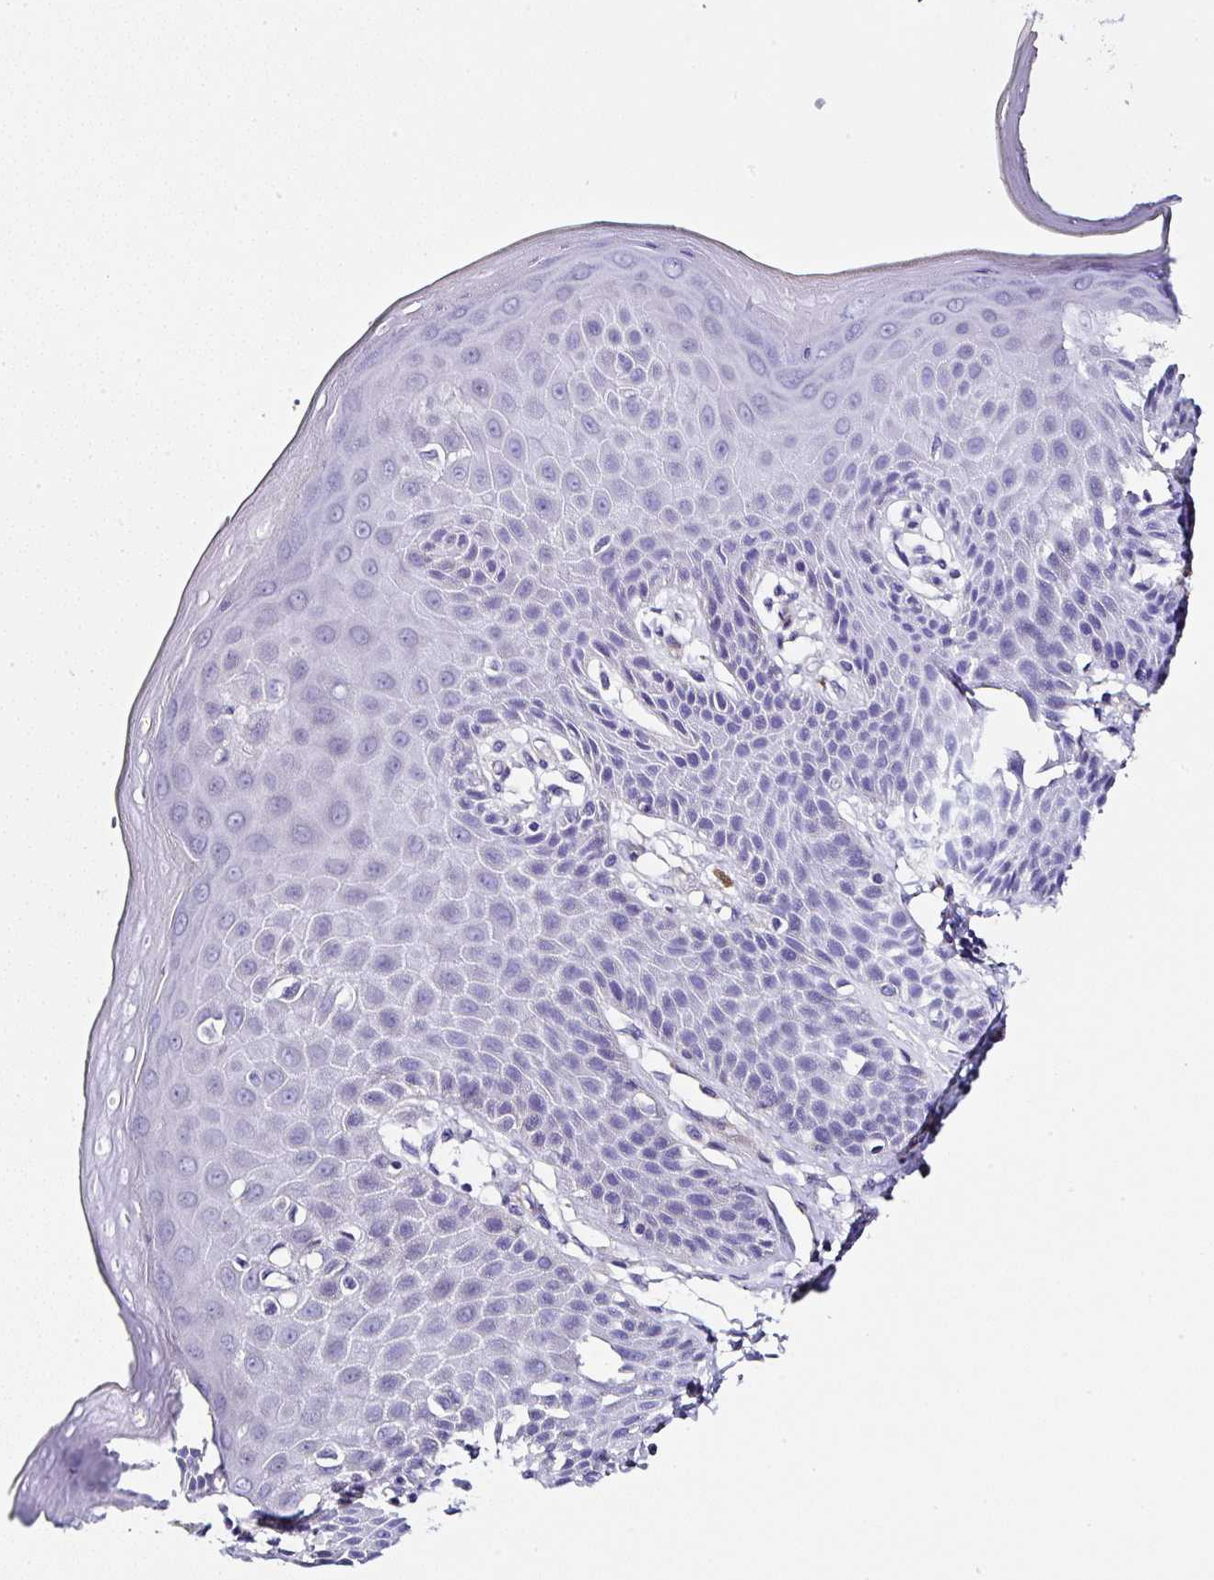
{"staining": {"intensity": "negative", "quantity": "none", "location": "none"}, "tissue": "skin", "cell_type": "Epidermal cells", "image_type": "normal", "snomed": [{"axis": "morphology", "description": "Normal tissue, NOS"}, {"axis": "topography", "description": "Peripheral nerve tissue"}], "caption": "High power microscopy histopathology image of an immunohistochemistry (IHC) photomicrograph of unremarkable skin, revealing no significant expression in epidermal cells.", "gene": "PPFIA4", "patient": {"sex": "male", "age": 51}}